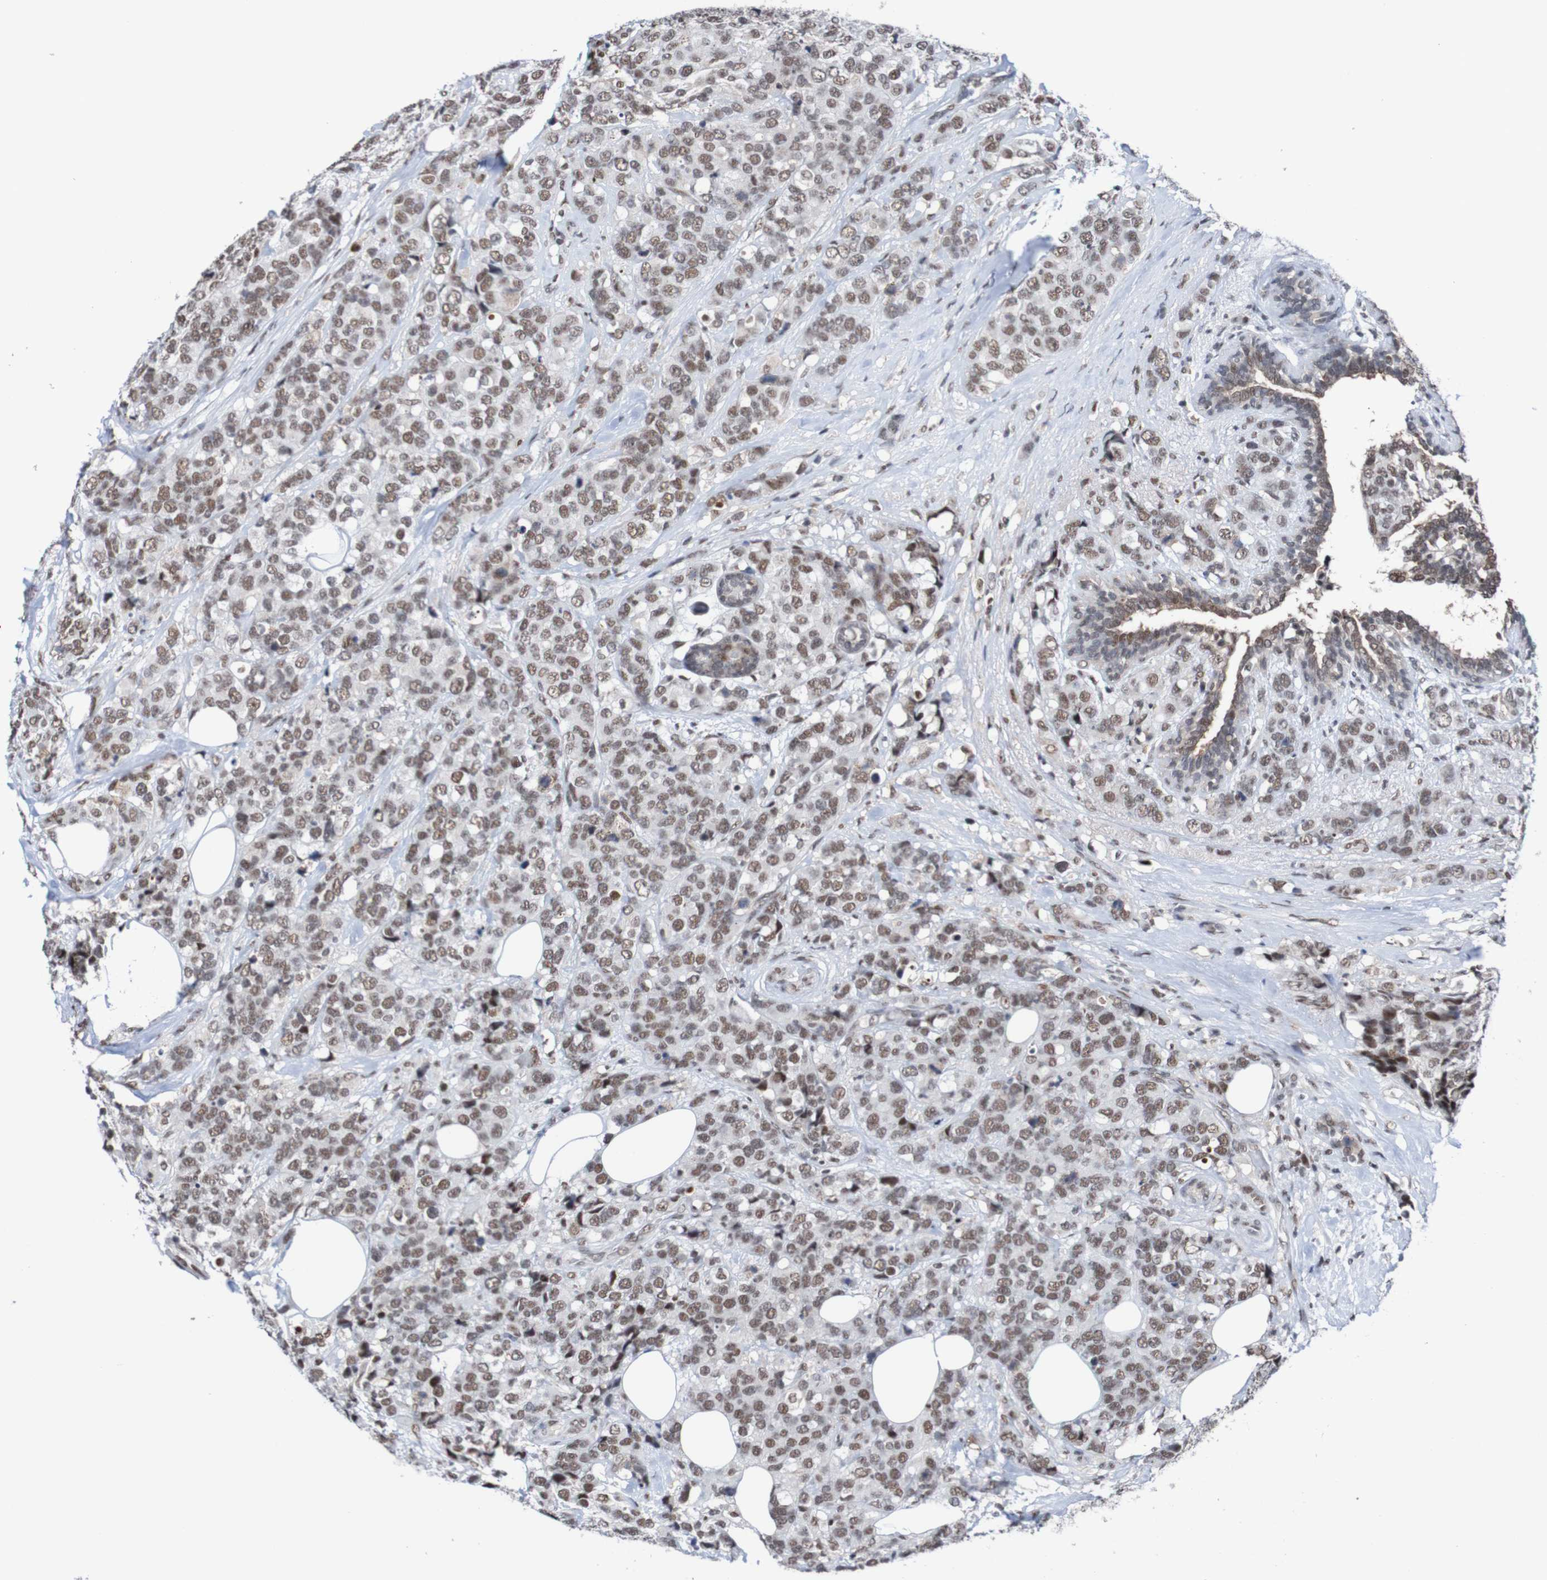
{"staining": {"intensity": "moderate", "quantity": ">75%", "location": "nuclear"}, "tissue": "breast cancer", "cell_type": "Tumor cells", "image_type": "cancer", "snomed": [{"axis": "morphology", "description": "Lobular carcinoma"}, {"axis": "topography", "description": "Breast"}], "caption": "IHC of human breast cancer (lobular carcinoma) exhibits medium levels of moderate nuclear positivity in approximately >75% of tumor cells.", "gene": "CDC5L", "patient": {"sex": "female", "age": 59}}